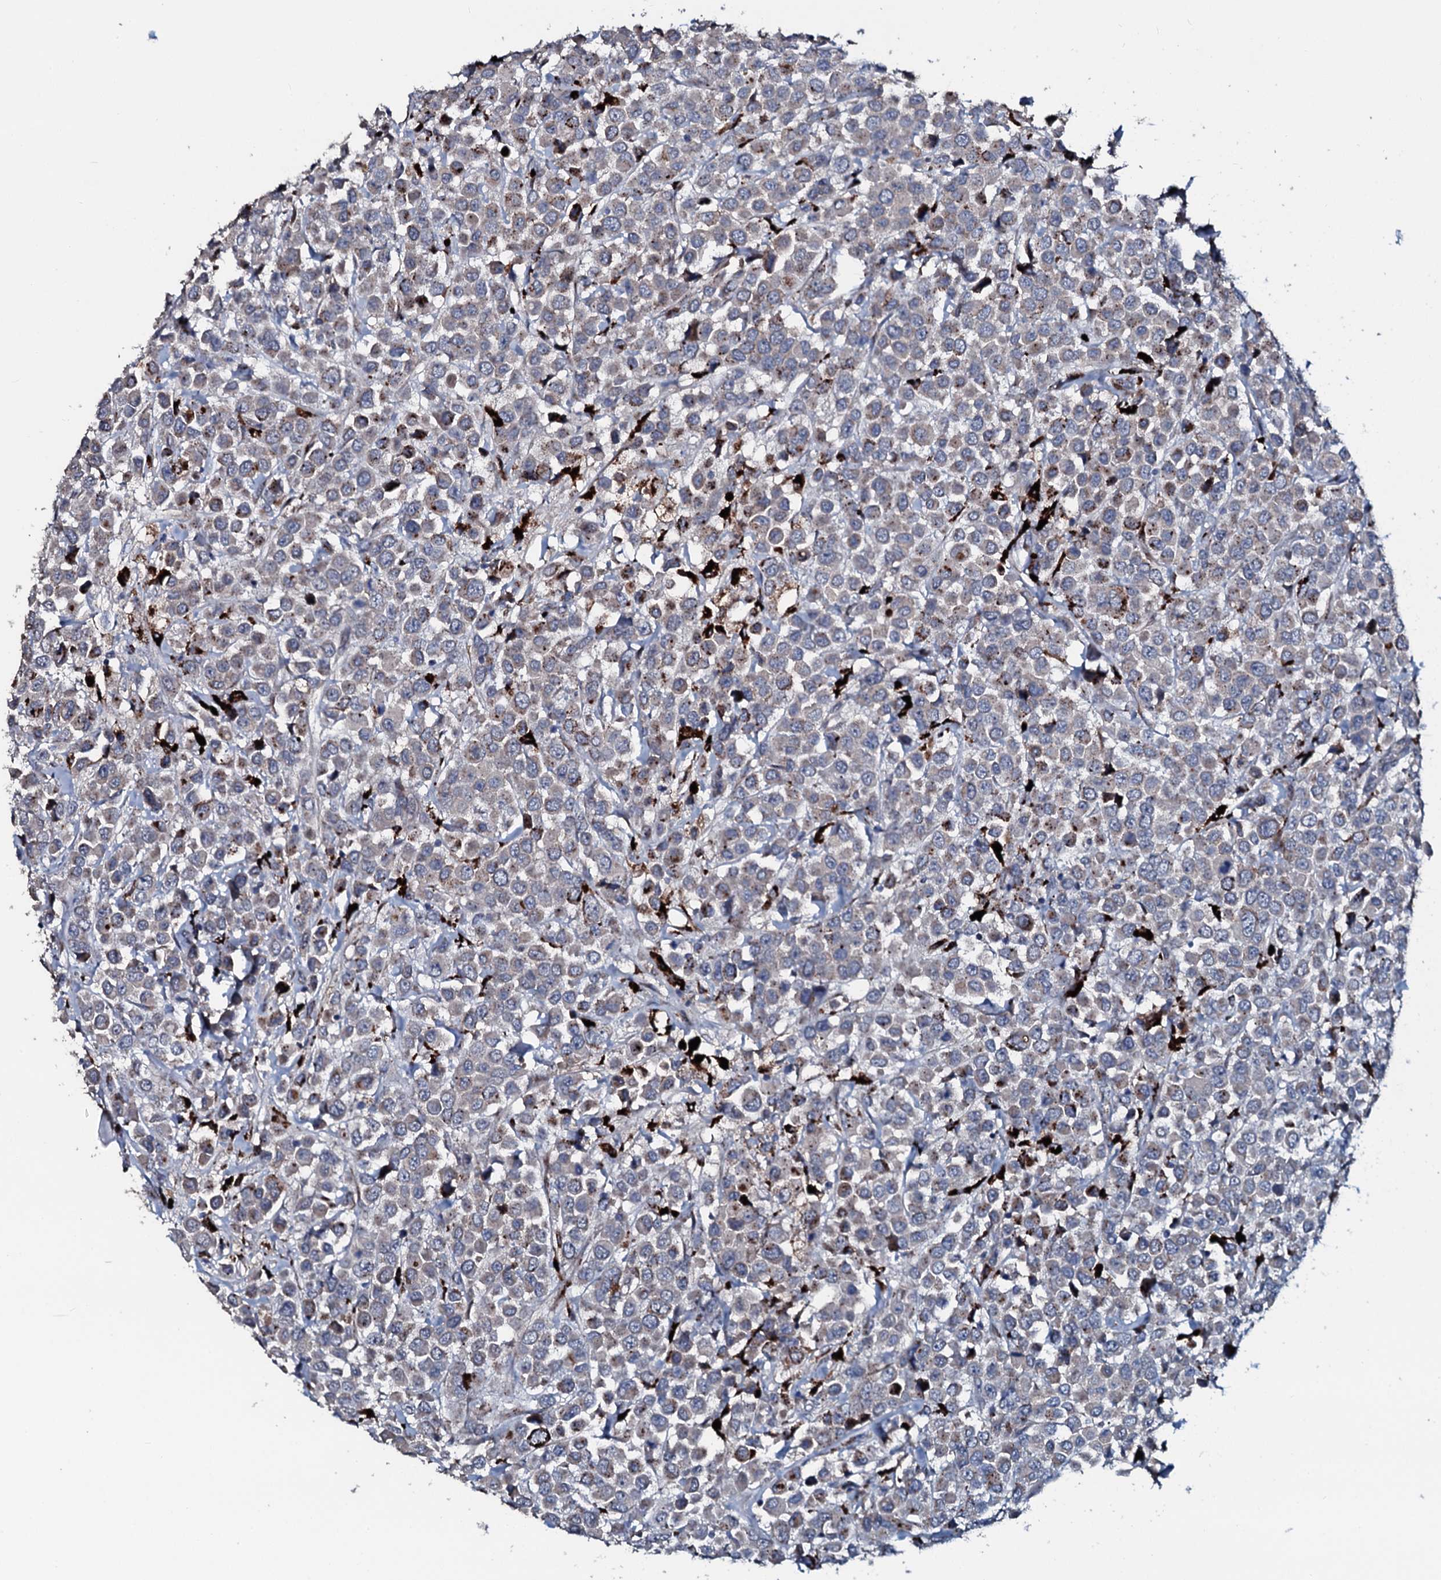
{"staining": {"intensity": "weak", "quantity": "<25%", "location": "cytoplasmic/membranous"}, "tissue": "breast cancer", "cell_type": "Tumor cells", "image_type": "cancer", "snomed": [{"axis": "morphology", "description": "Duct carcinoma"}, {"axis": "topography", "description": "Breast"}], "caption": "A high-resolution image shows IHC staining of breast cancer, which exhibits no significant expression in tumor cells. Nuclei are stained in blue.", "gene": "IL12B", "patient": {"sex": "female", "age": 61}}